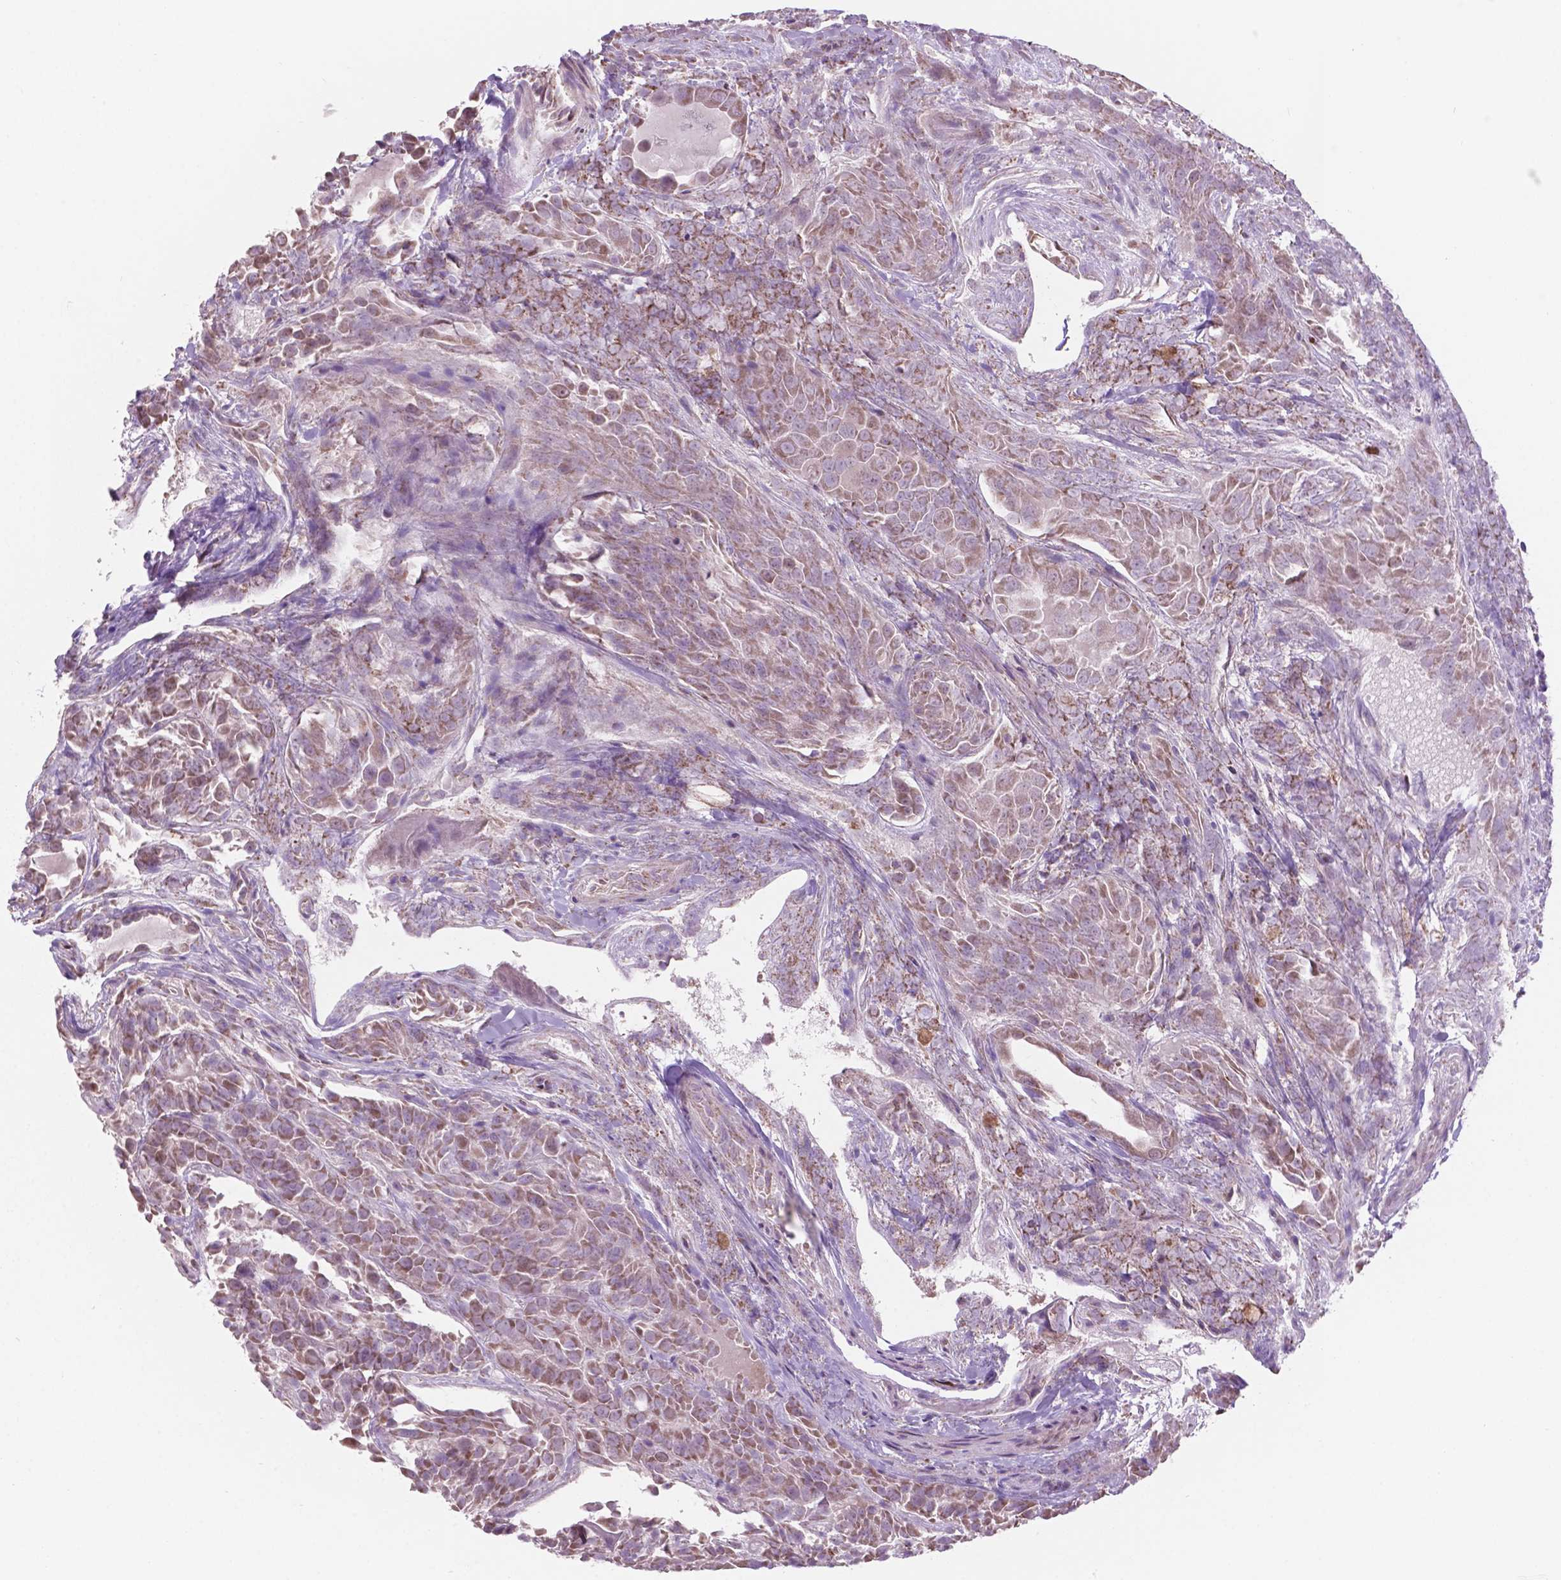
{"staining": {"intensity": "moderate", "quantity": ">75%", "location": "cytoplasmic/membranous"}, "tissue": "thyroid cancer", "cell_type": "Tumor cells", "image_type": "cancer", "snomed": [{"axis": "morphology", "description": "Papillary adenocarcinoma, NOS"}, {"axis": "topography", "description": "Thyroid gland"}], "caption": "Papillary adenocarcinoma (thyroid) stained for a protein (brown) demonstrates moderate cytoplasmic/membranous positive positivity in approximately >75% of tumor cells.", "gene": "NDUFA10", "patient": {"sex": "female", "age": 37}}